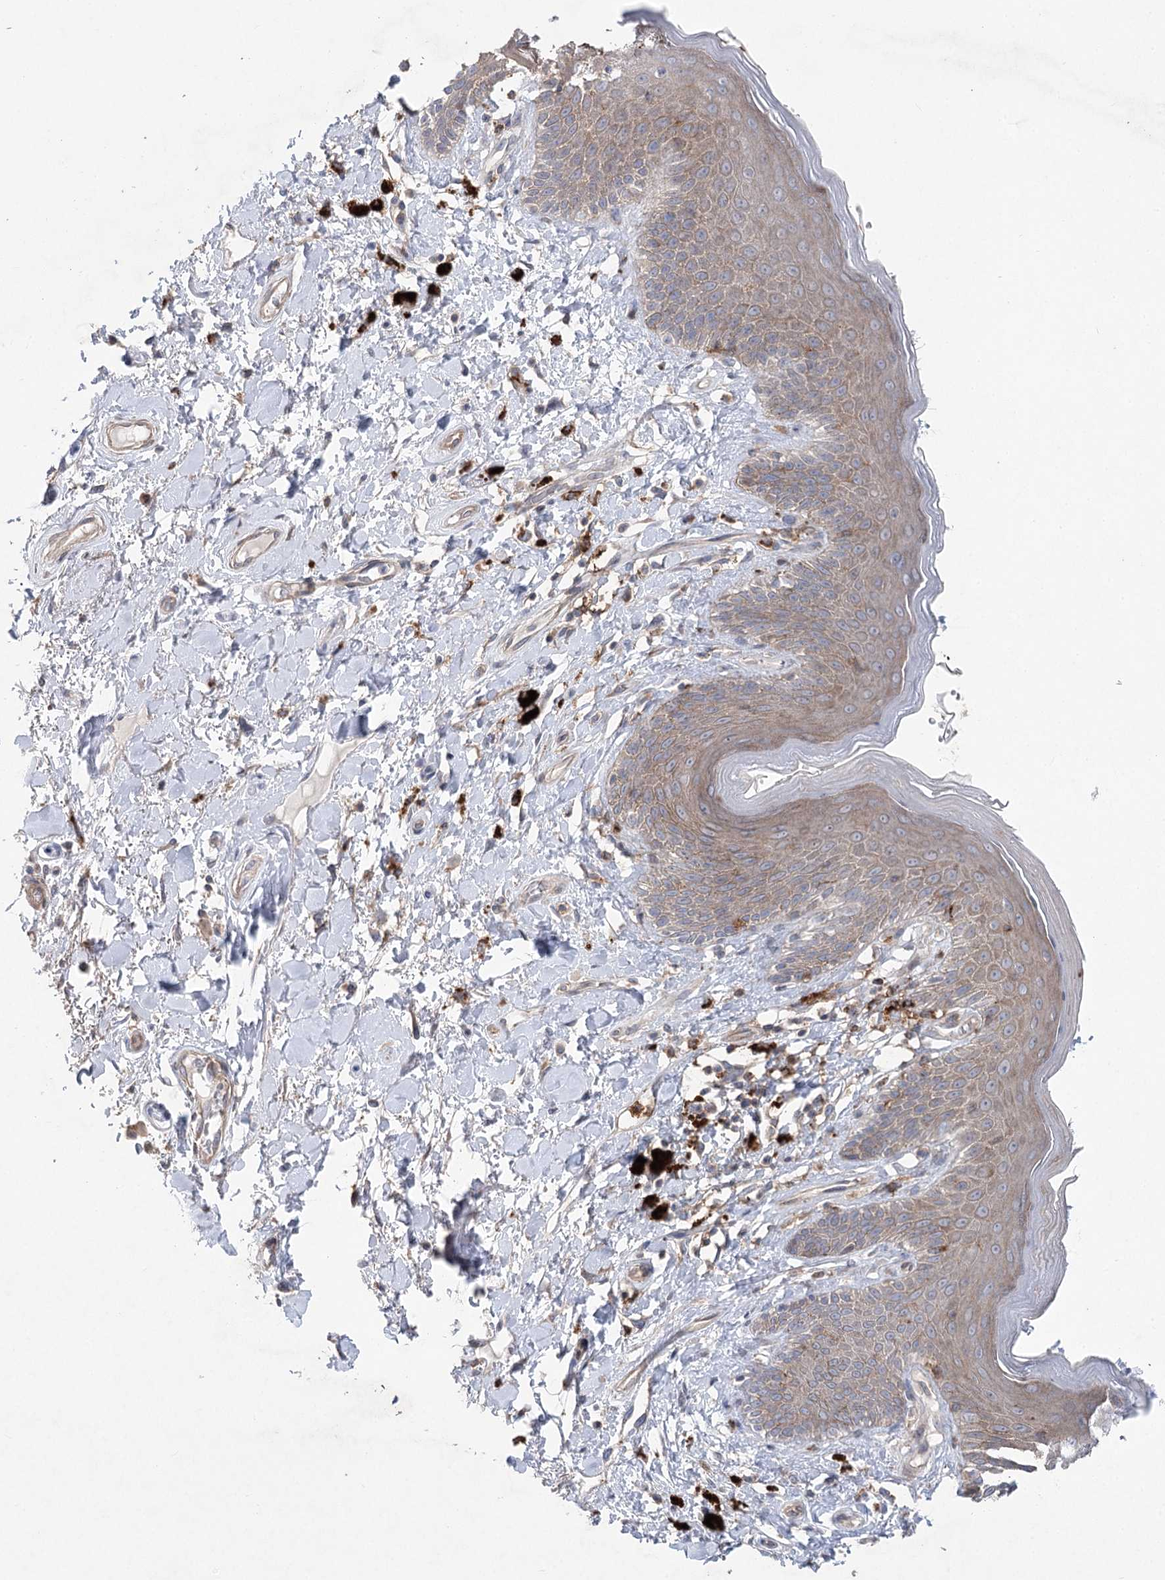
{"staining": {"intensity": "weak", "quantity": "25%-75%", "location": "cytoplasmic/membranous"}, "tissue": "skin", "cell_type": "Epidermal cells", "image_type": "normal", "snomed": [{"axis": "morphology", "description": "Normal tissue, NOS"}, {"axis": "topography", "description": "Anal"}], "caption": "Protein analysis of benign skin shows weak cytoplasmic/membranous staining in approximately 25%-75% of epidermal cells. (DAB = brown stain, brightfield microscopy at high magnification).", "gene": "SCN11A", "patient": {"sex": "female", "age": 78}}